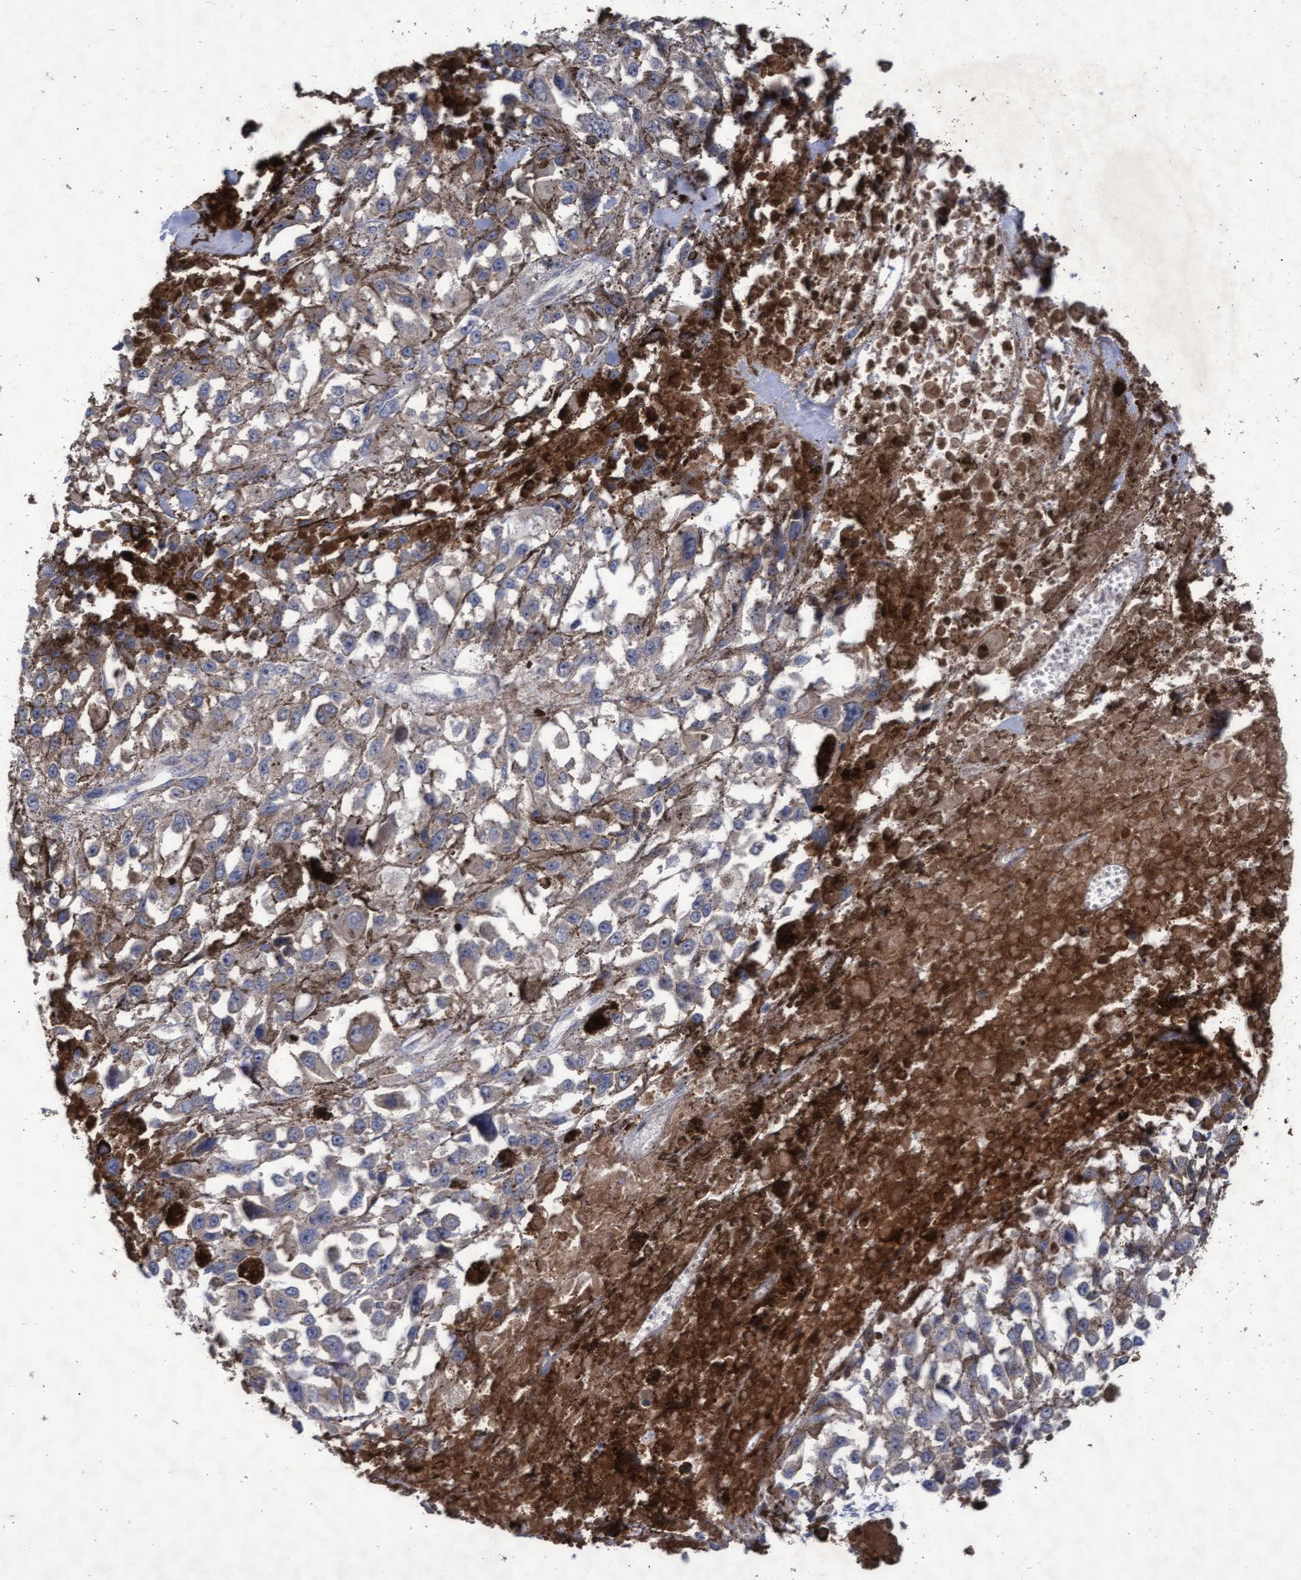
{"staining": {"intensity": "weak", "quantity": "<25%", "location": "cytoplasmic/membranous"}, "tissue": "melanoma", "cell_type": "Tumor cells", "image_type": "cancer", "snomed": [{"axis": "morphology", "description": "Malignant melanoma, Metastatic site"}, {"axis": "topography", "description": "Lymph node"}], "caption": "A photomicrograph of malignant melanoma (metastatic site) stained for a protein demonstrates no brown staining in tumor cells. (Stains: DAB IHC with hematoxylin counter stain, Microscopy: brightfield microscopy at high magnification).", "gene": "ABCF2", "patient": {"sex": "male", "age": 59}}